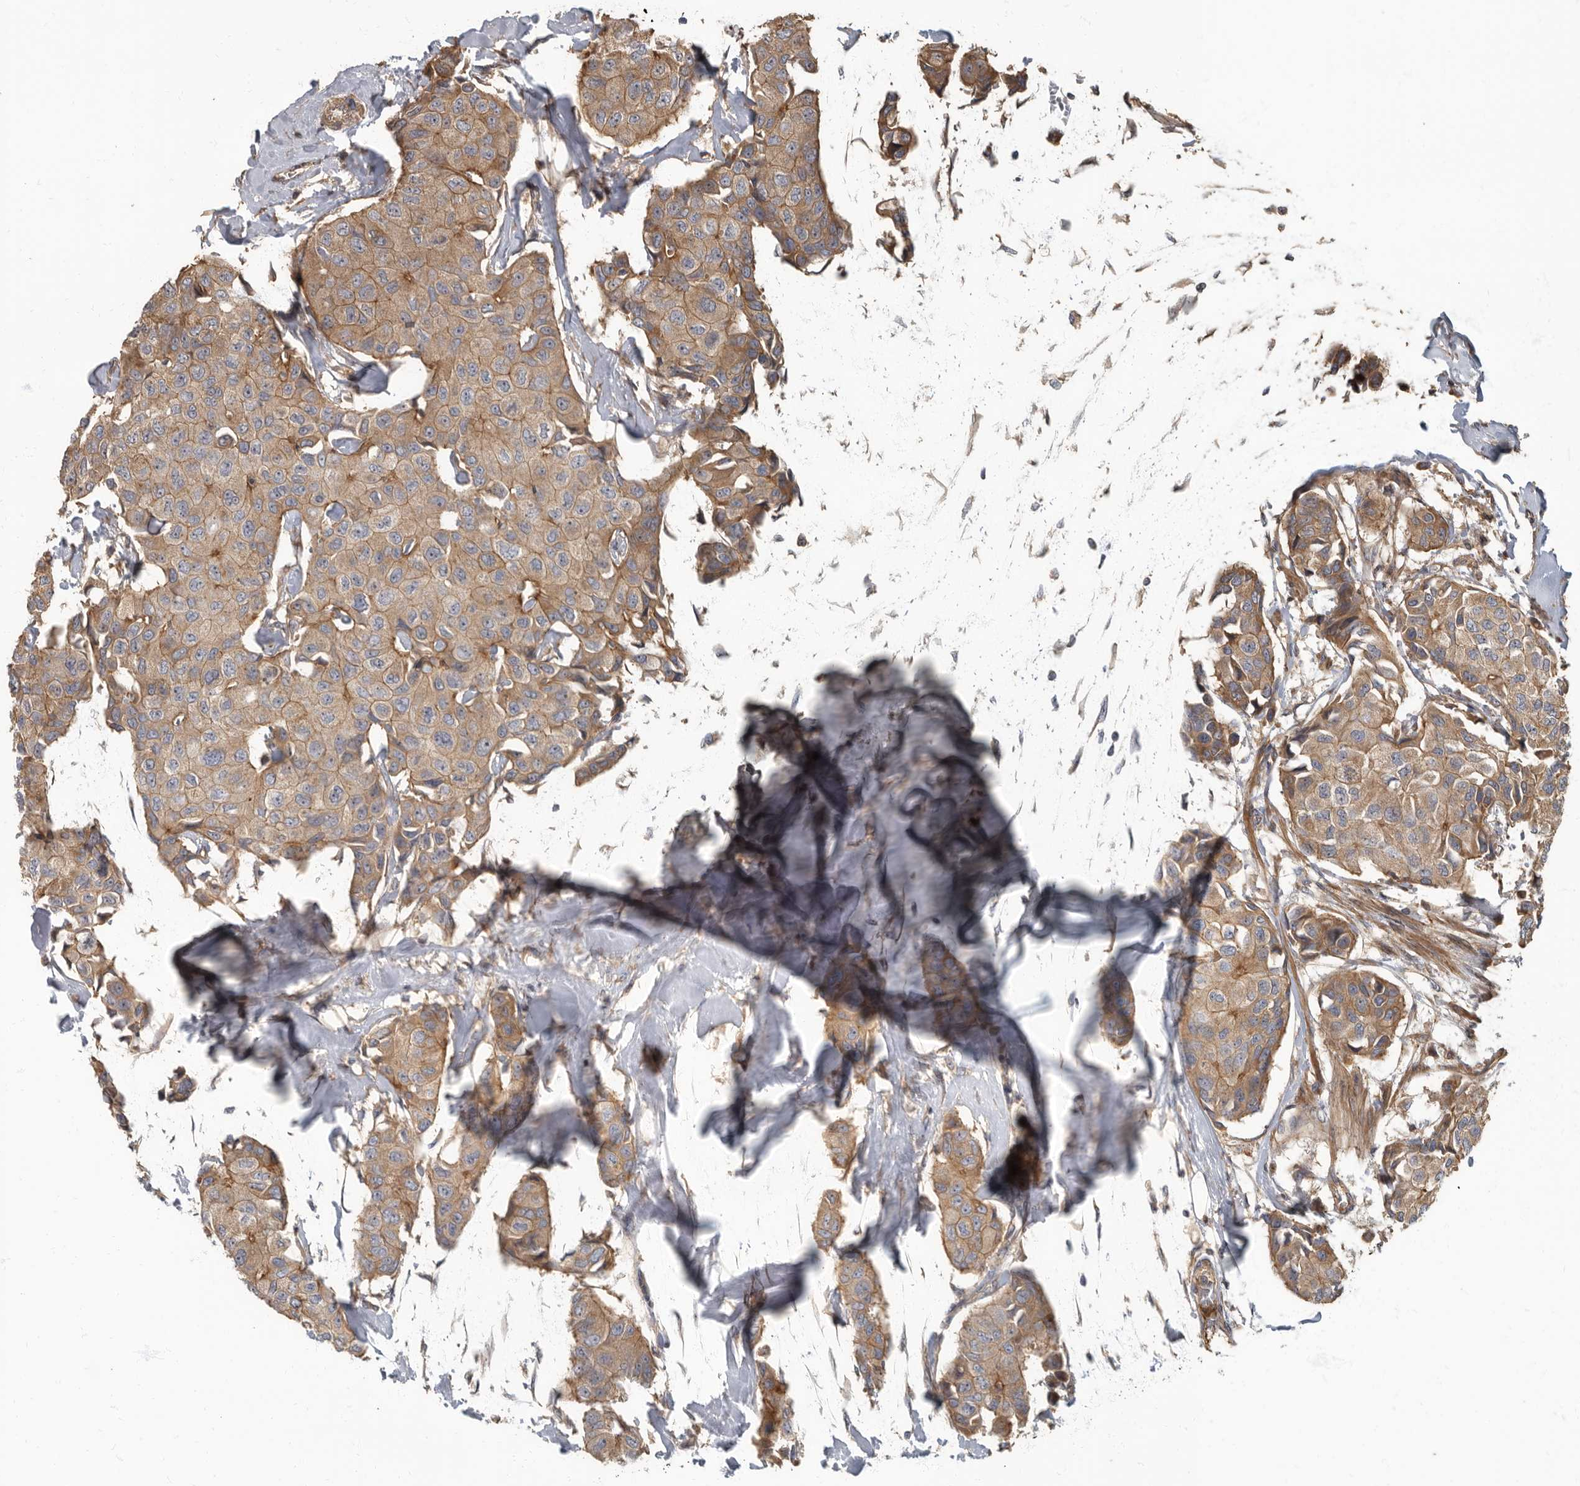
{"staining": {"intensity": "moderate", "quantity": ">75%", "location": "cytoplasmic/membranous"}, "tissue": "breast cancer", "cell_type": "Tumor cells", "image_type": "cancer", "snomed": [{"axis": "morphology", "description": "Duct carcinoma"}, {"axis": "topography", "description": "Breast"}], "caption": "Immunohistochemical staining of human intraductal carcinoma (breast) displays medium levels of moderate cytoplasmic/membranous staining in approximately >75% of tumor cells.", "gene": "DAAM1", "patient": {"sex": "female", "age": 80}}